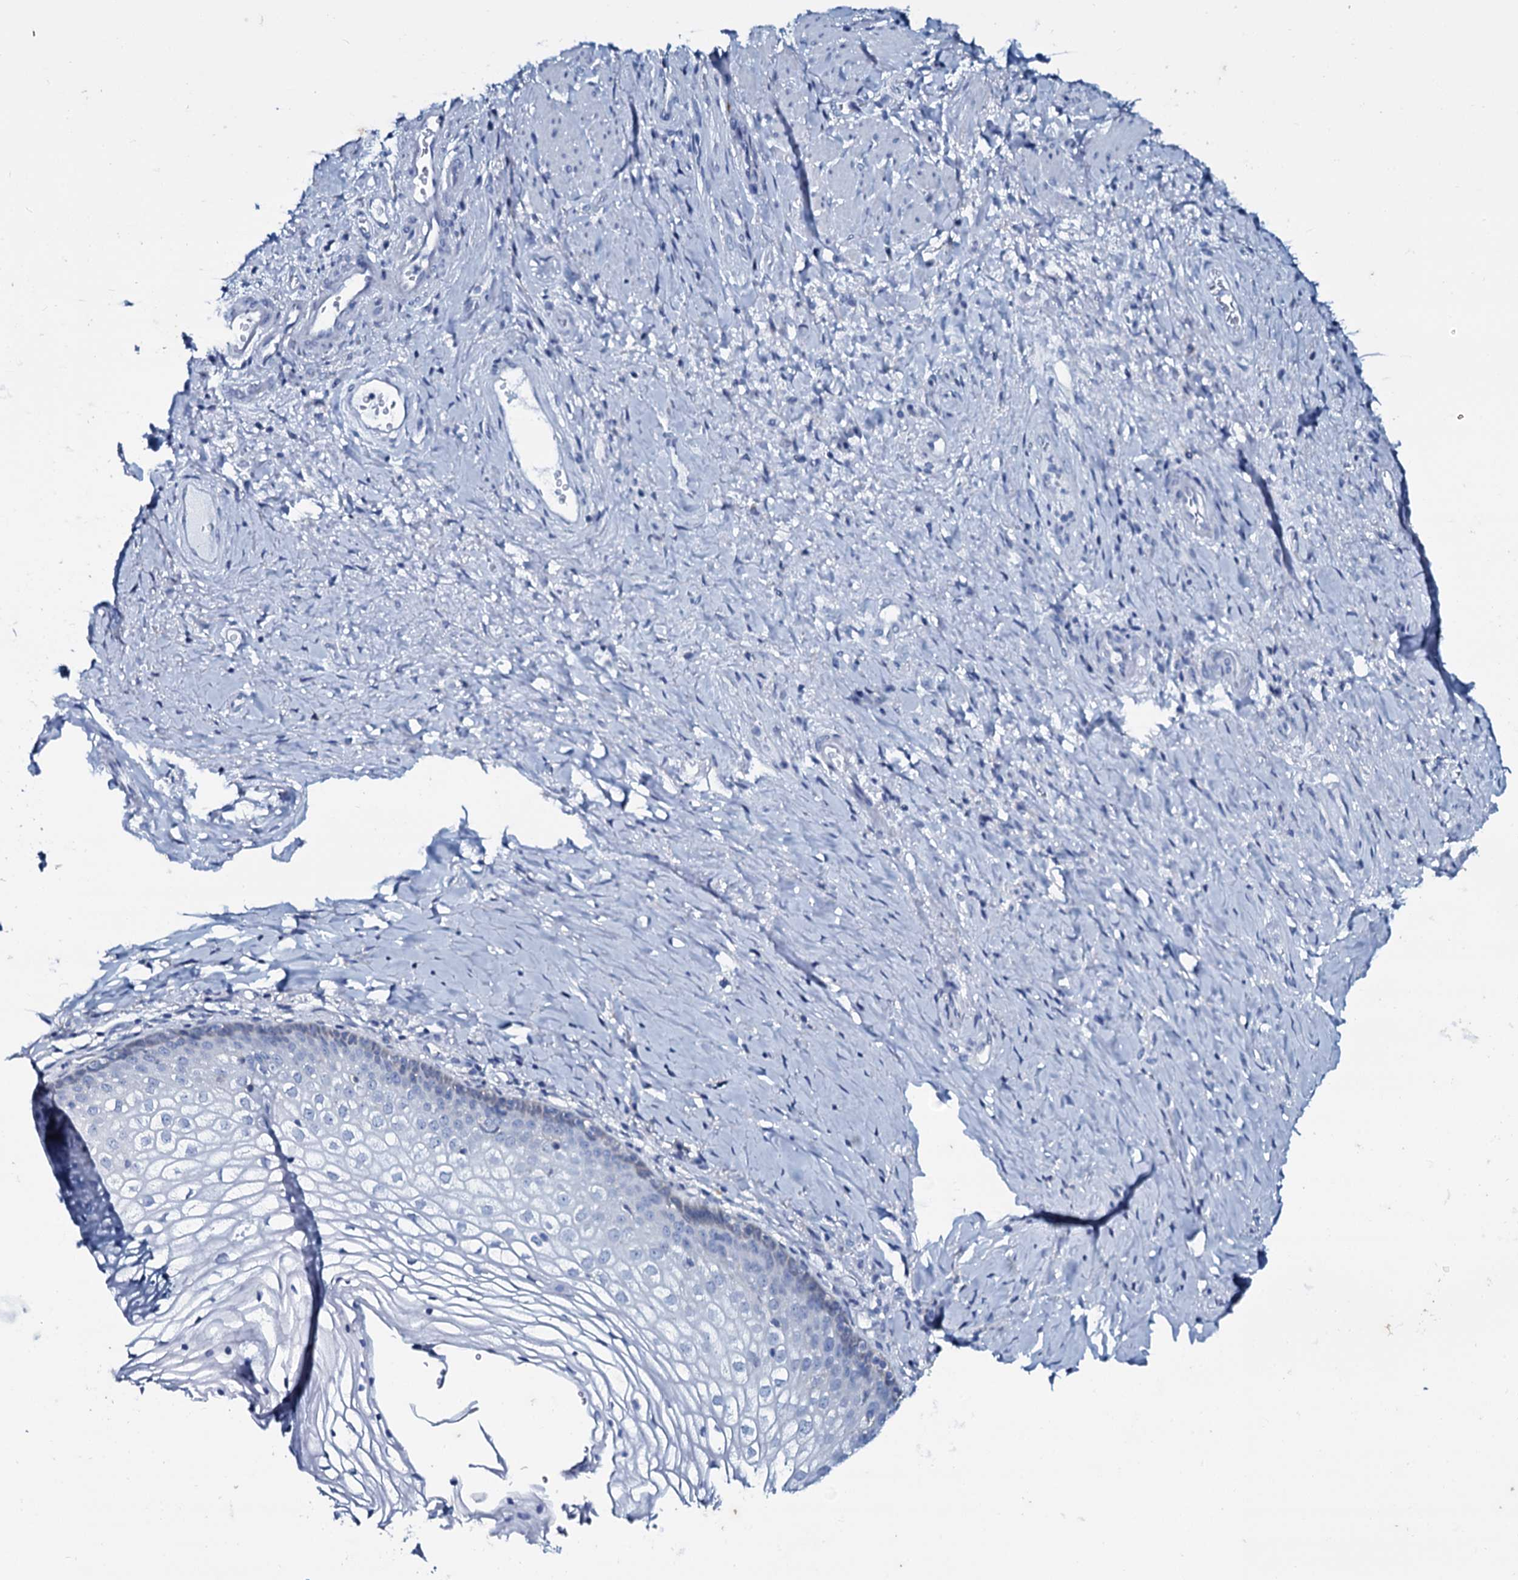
{"staining": {"intensity": "negative", "quantity": "none", "location": "none"}, "tissue": "vagina", "cell_type": "Squamous epithelial cells", "image_type": "normal", "snomed": [{"axis": "morphology", "description": "Normal tissue, NOS"}, {"axis": "topography", "description": "Vagina"}], "caption": "DAB immunohistochemical staining of normal vagina shows no significant expression in squamous epithelial cells.", "gene": "SLC4A7", "patient": {"sex": "female", "age": 60}}